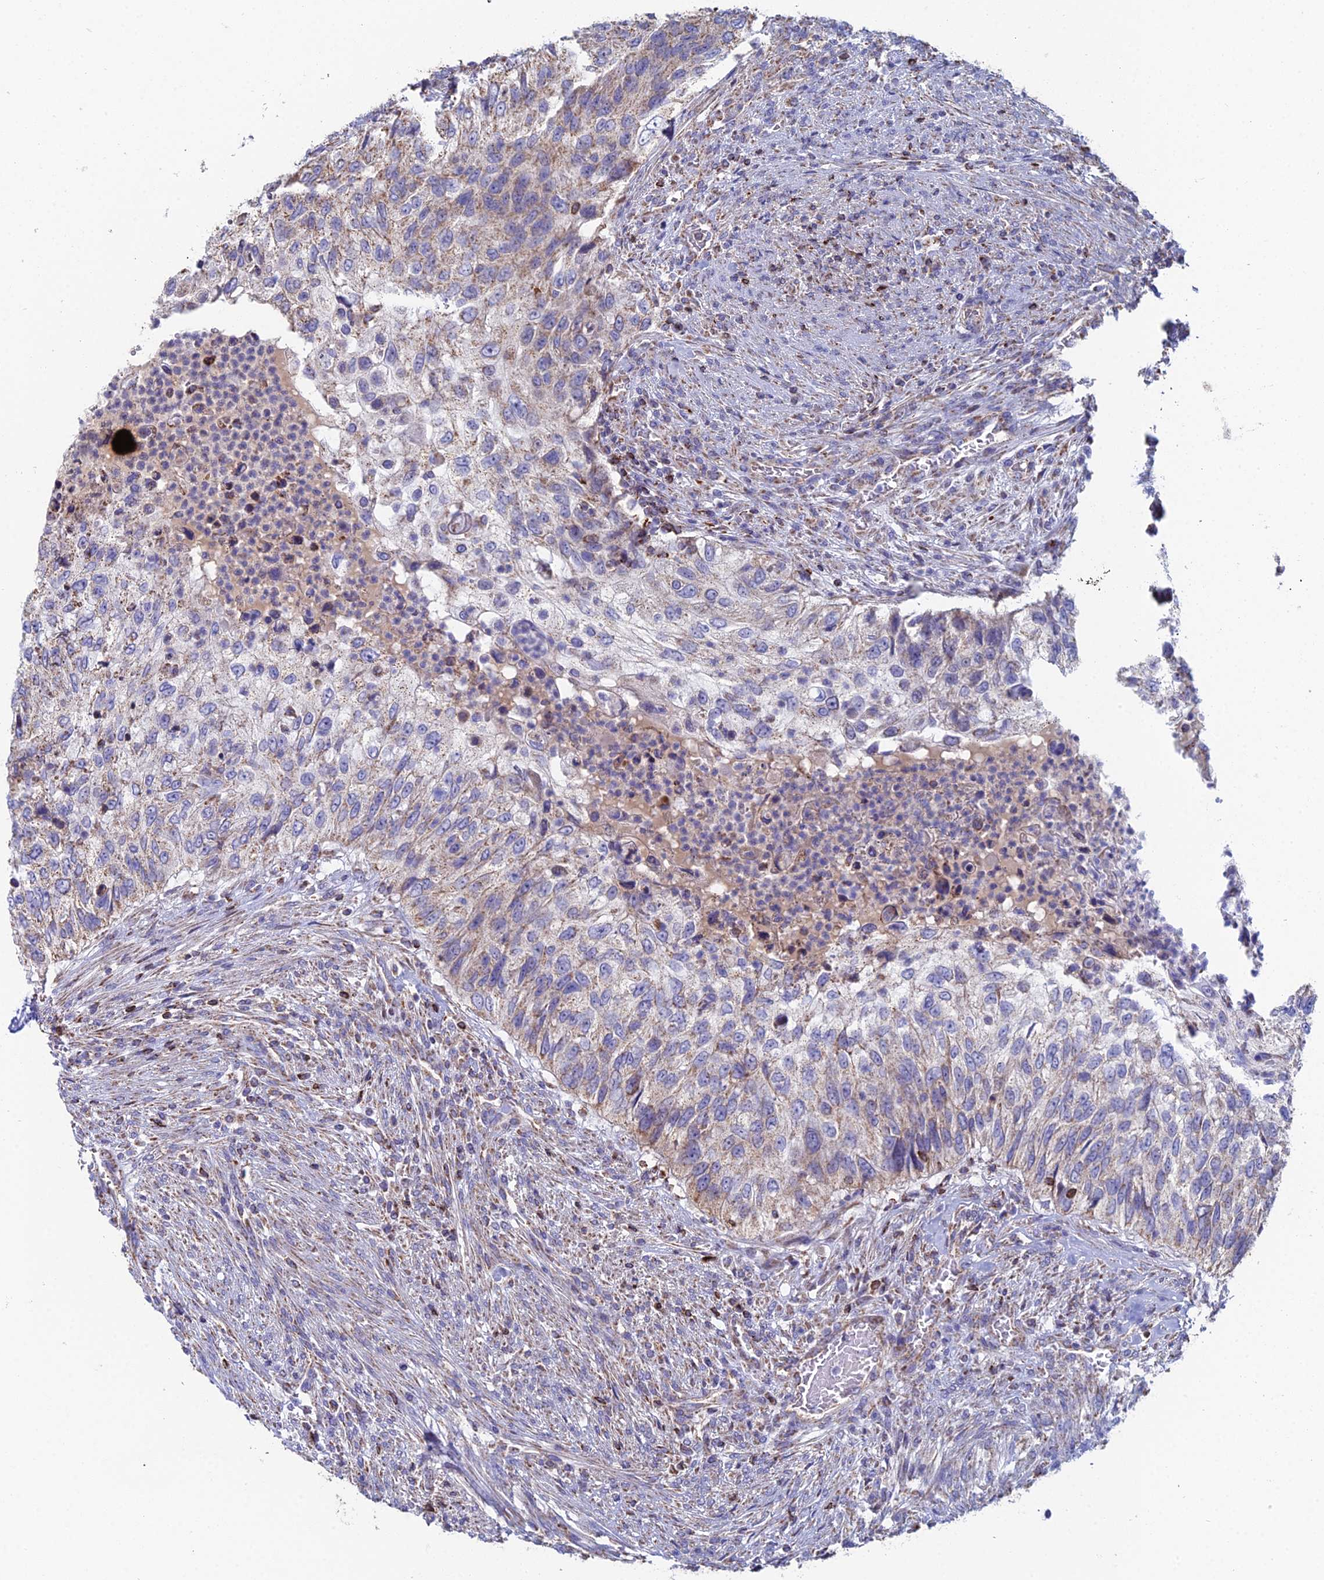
{"staining": {"intensity": "weak", "quantity": "25%-75%", "location": "cytoplasmic/membranous"}, "tissue": "urothelial cancer", "cell_type": "Tumor cells", "image_type": "cancer", "snomed": [{"axis": "morphology", "description": "Urothelial carcinoma, High grade"}, {"axis": "topography", "description": "Urinary bladder"}], "caption": "A high-resolution photomicrograph shows IHC staining of high-grade urothelial carcinoma, which demonstrates weak cytoplasmic/membranous expression in about 25%-75% of tumor cells.", "gene": "SPOCK2", "patient": {"sex": "female", "age": 60}}